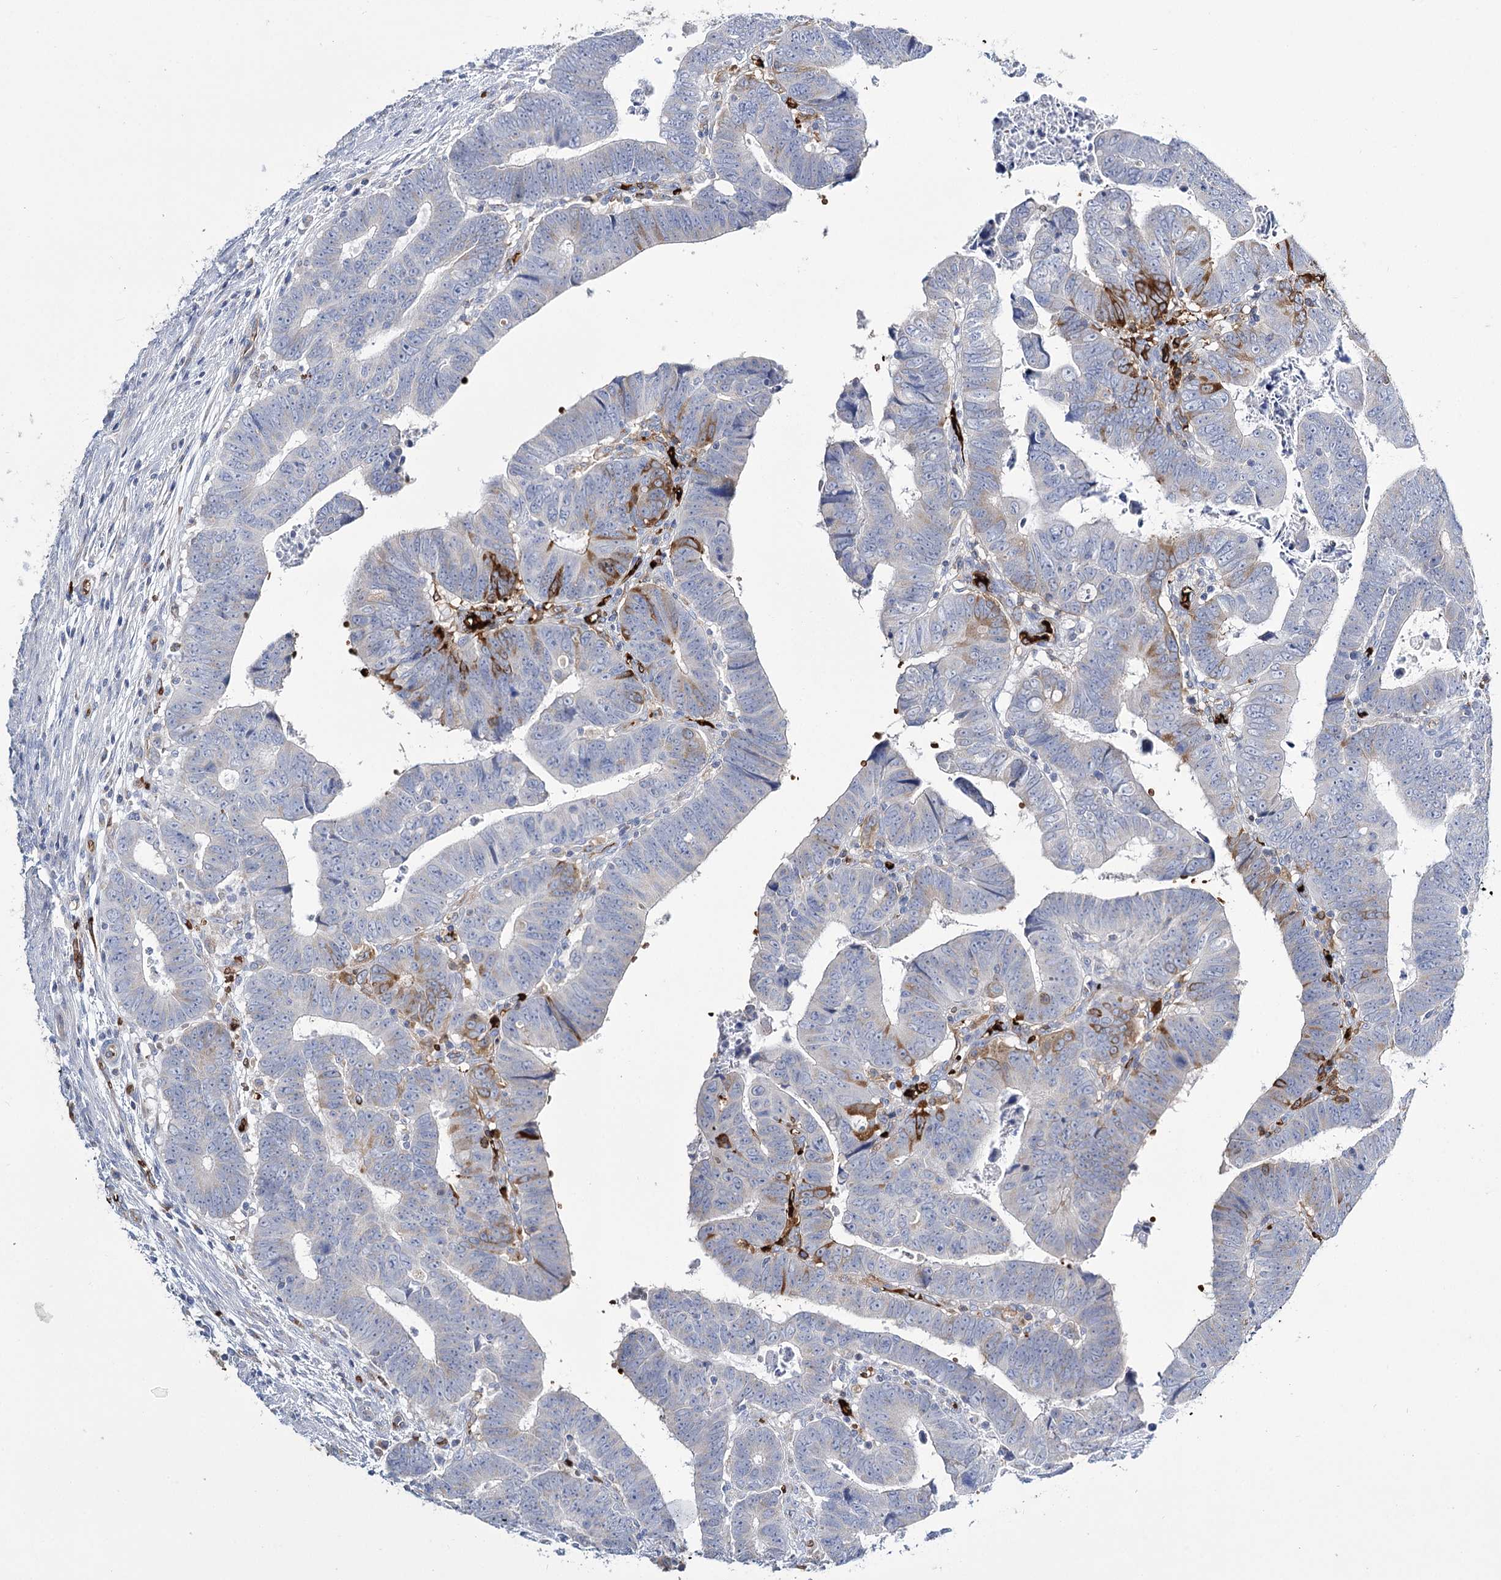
{"staining": {"intensity": "strong", "quantity": "<25%", "location": "cytoplasmic/membranous"}, "tissue": "colorectal cancer", "cell_type": "Tumor cells", "image_type": "cancer", "snomed": [{"axis": "morphology", "description": "Normal tissue, NOS"}, {"axis": "morphology", "description": "Adenocarcinoma, NOS"}, {"axis": "topography", "description": "Rectum"}], "caption": "An immunohistochemistry (IHC) histopathology image of neoplastic tissue is shown. Protein staining in brown highlights strong cytoplasmic/membranous positivity in adenocarcinoma (colorectal) within tumor cells.", "gene": "GBF1", "patient": {"sex": "female", "age": 65}}